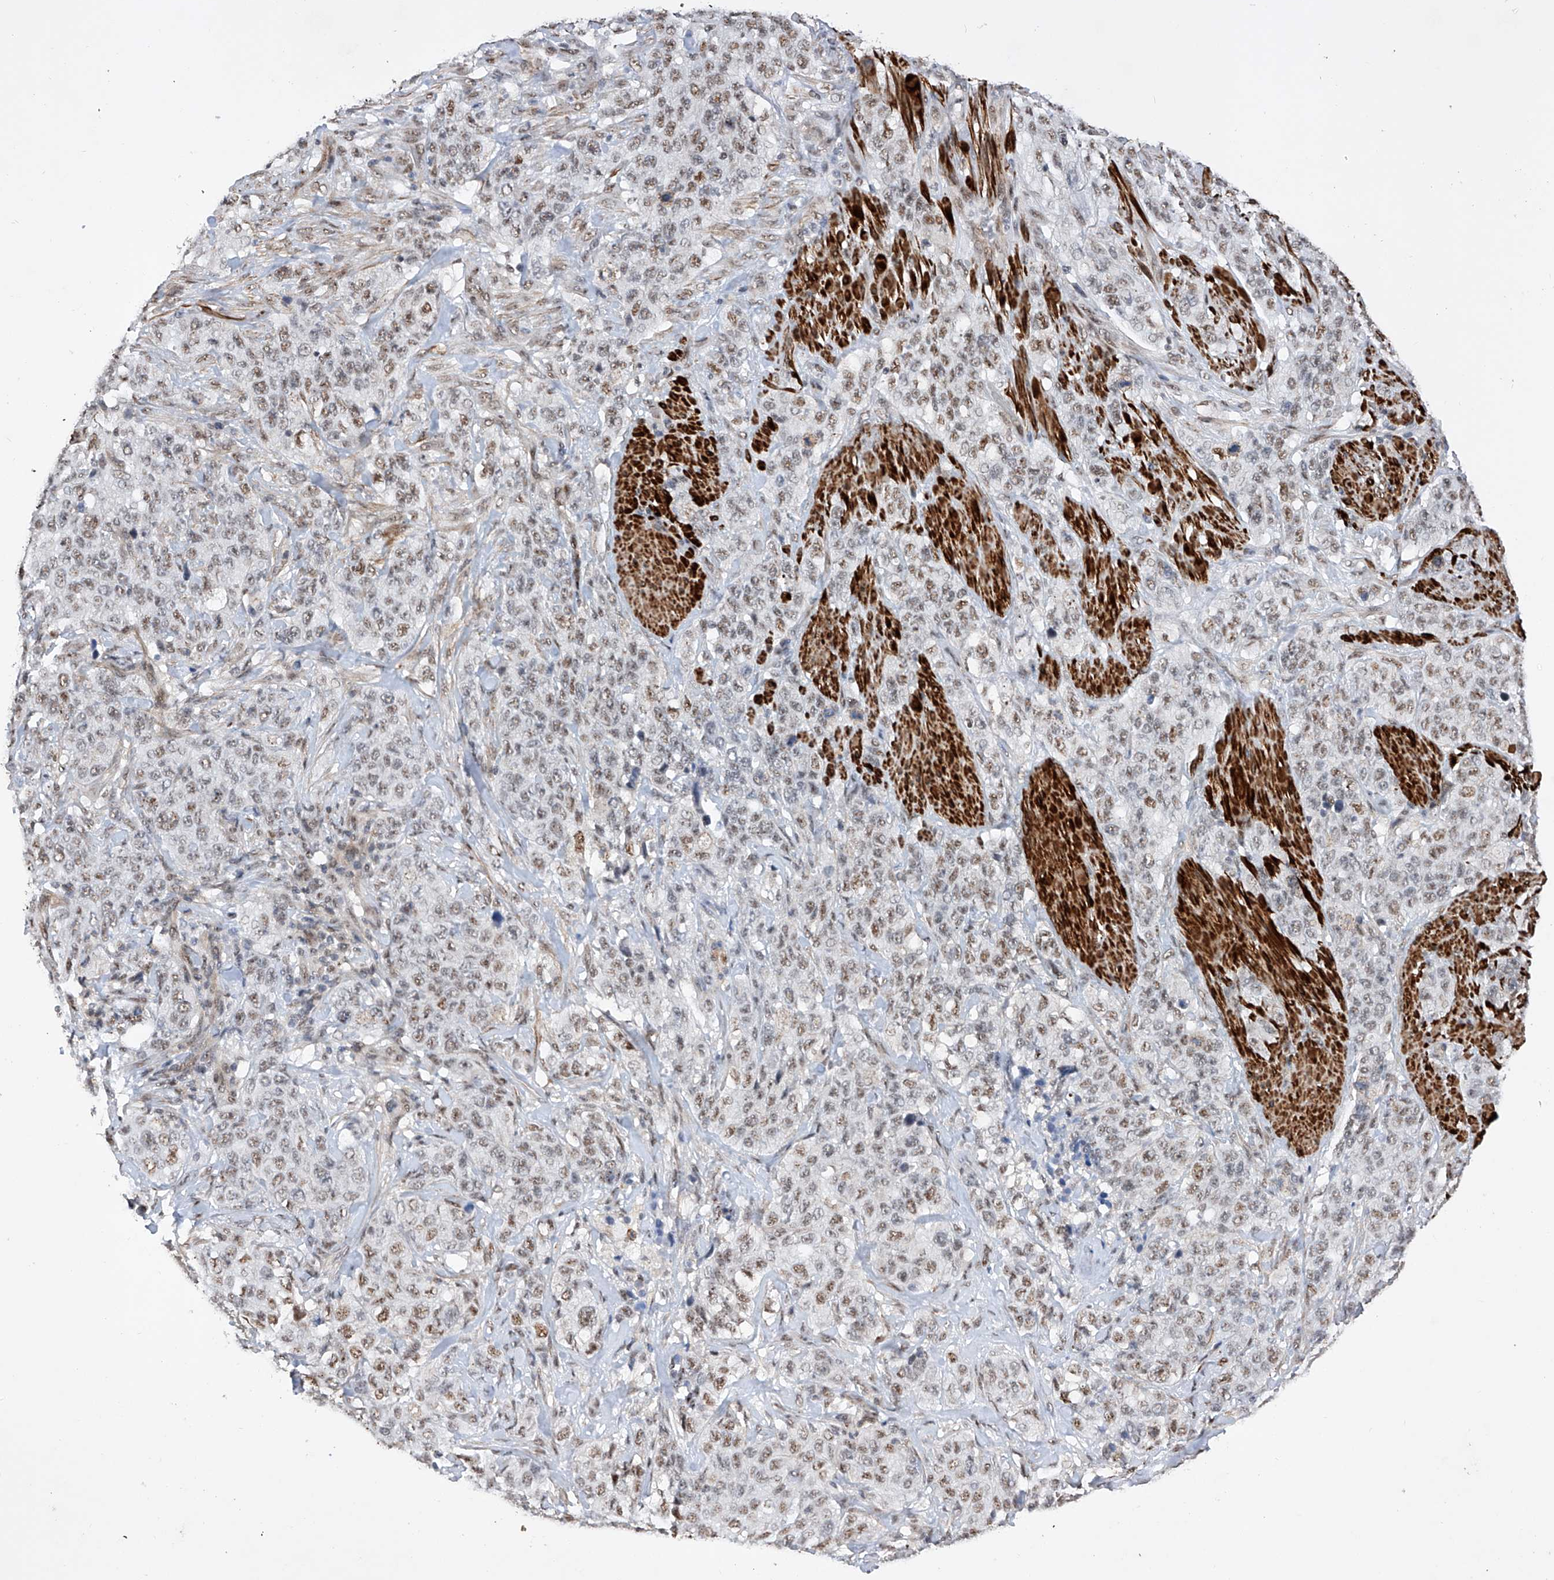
{"staining": {"intensity": "weak", "quantity": ">75%", "location": "nuclear"}, "tissue": "stomach cancer", "cell_type": "Tumor cells", "image_type": "cancer", "snomed": [{"axis": "morphology", "description": "Adenocarcinoma, NOS"}, {"axis": "topography", "description": "Stomach"}], "caption": "A brown stain shows weak nuclear expression of a protein in human stomach cancer (adenocarcinoma) tumor cells.", "gene": "NFATC4", "patient": {"sex": "male", "age": 48}}